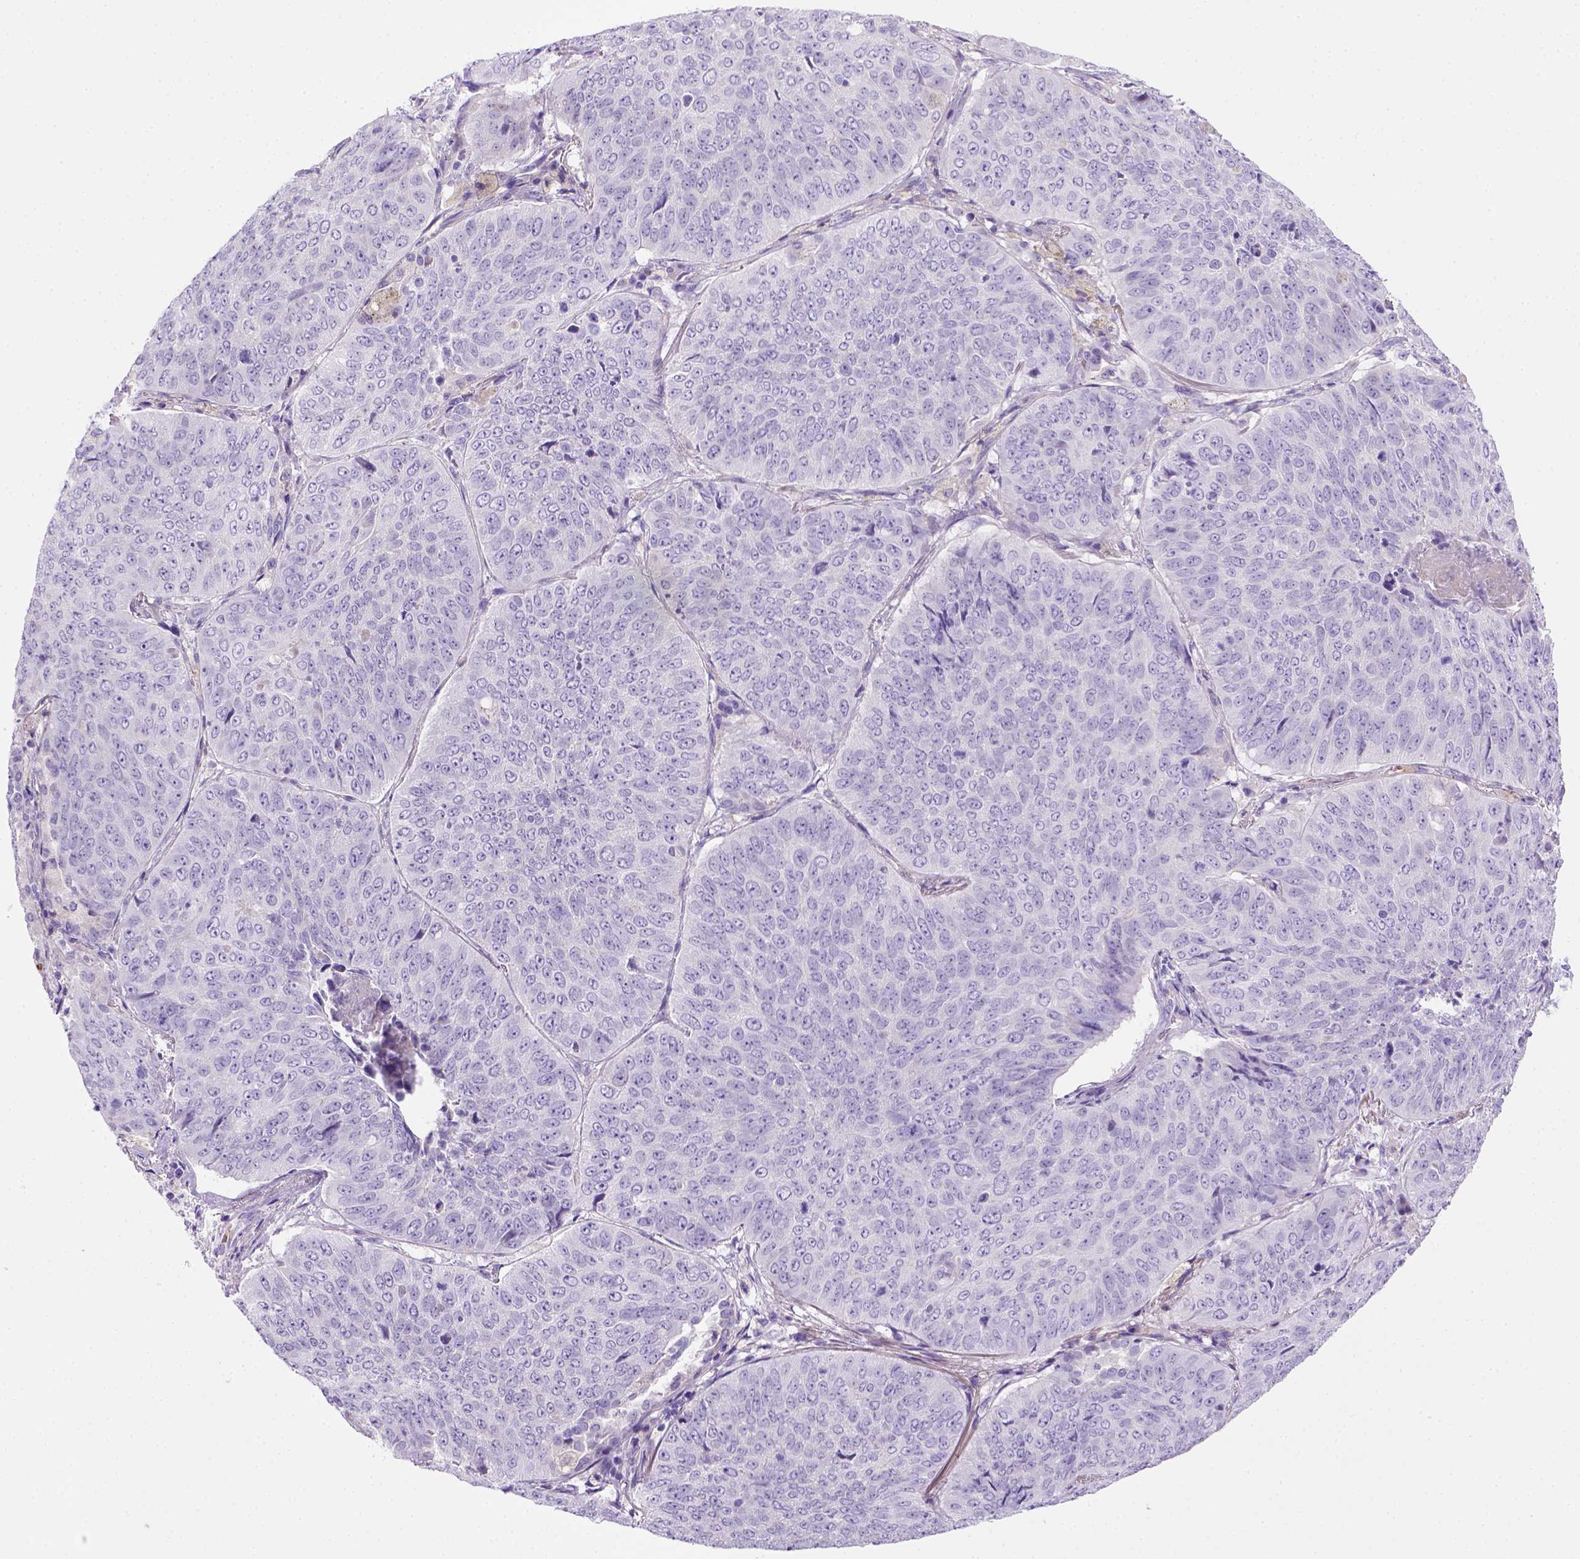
{"staining": {"intensity": "negative", "quantity": "none", "location": "none"}, "tissue": "lung cancer", "cell_type": "Tumor cells", "image_type": "cancer", "snomed": [{"axis": "morphology", "description": "Normal tissue, NOS"}, {"axis": "morphology", "description": "Squamous cell carcinoma, NOS"}, {"axis": "topography", "description": "Bronchus"}, {"axis": "topography", "description": "Lung"}], "caption": "A high-resolution histopathology image shows immunohistochemistry staining of lung cancer (squamous cell carcinoma), which exhibits no significant expression in tumor cells.", "gene": "BAAT", "patient": {"sex": "male", "age": 64}}